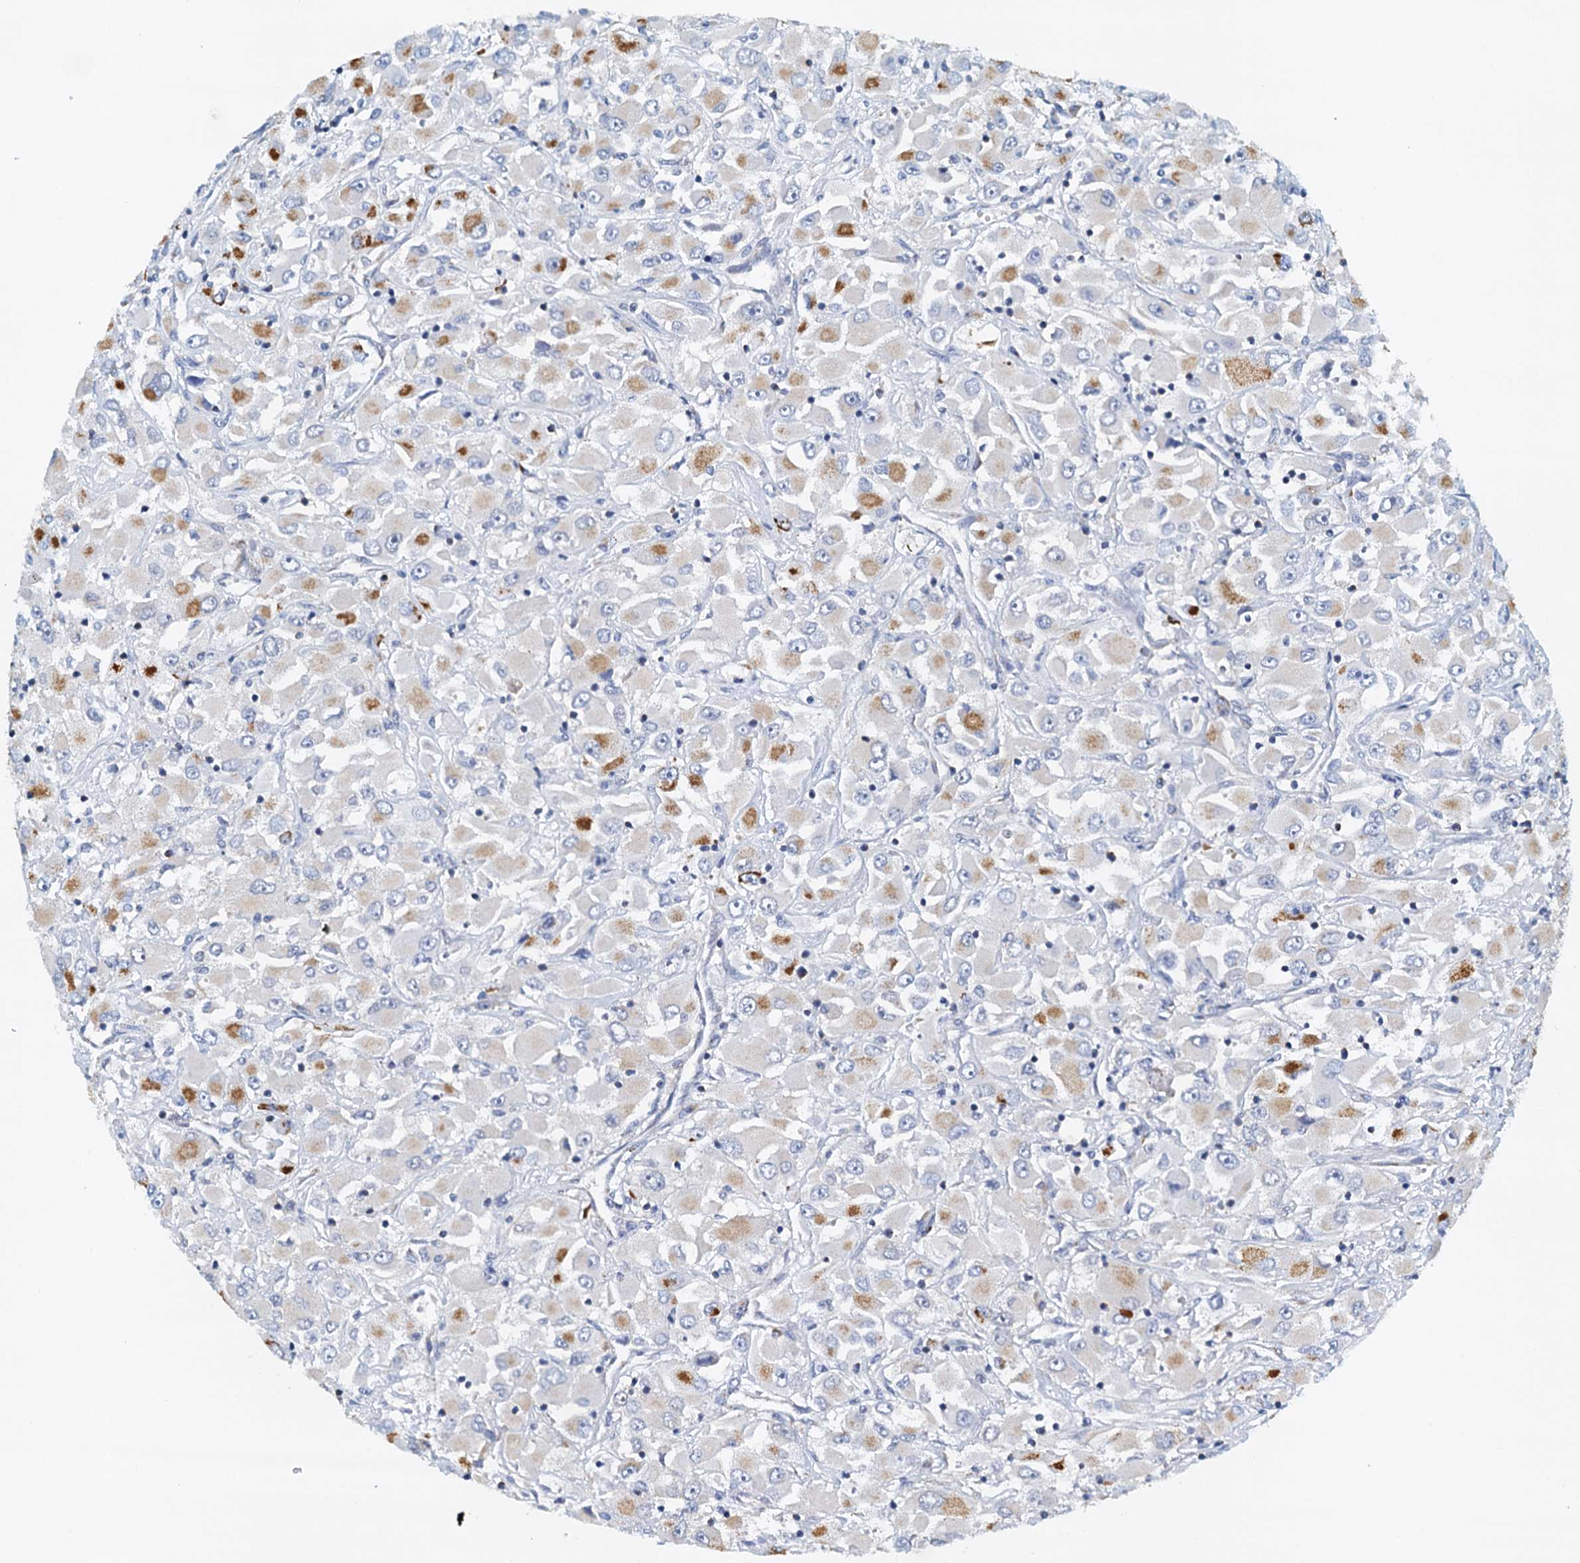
{"staining": {"intensity": "moderate", "quantity": "25%-75%", "location": "cytoplasmic/membranous"}, "tissue": "renal cancer", "cell_type": "Tumor cells", "image_type": "cancer", "snomed": [{"axis": "morphology", "description": "Adenocarcinoma, NOS"}, {"axis": "topography", "description": "Kidney"}], "caption": "Adenocarcinoma (renal) stained for a protein demonstrates moderate cytoplasmic/membranous positivity in tumor cells. (IHC, brightfield microscopy, high magnification).", "gene": "POC1A", "patient": {"sex": "female", "age": 52}}